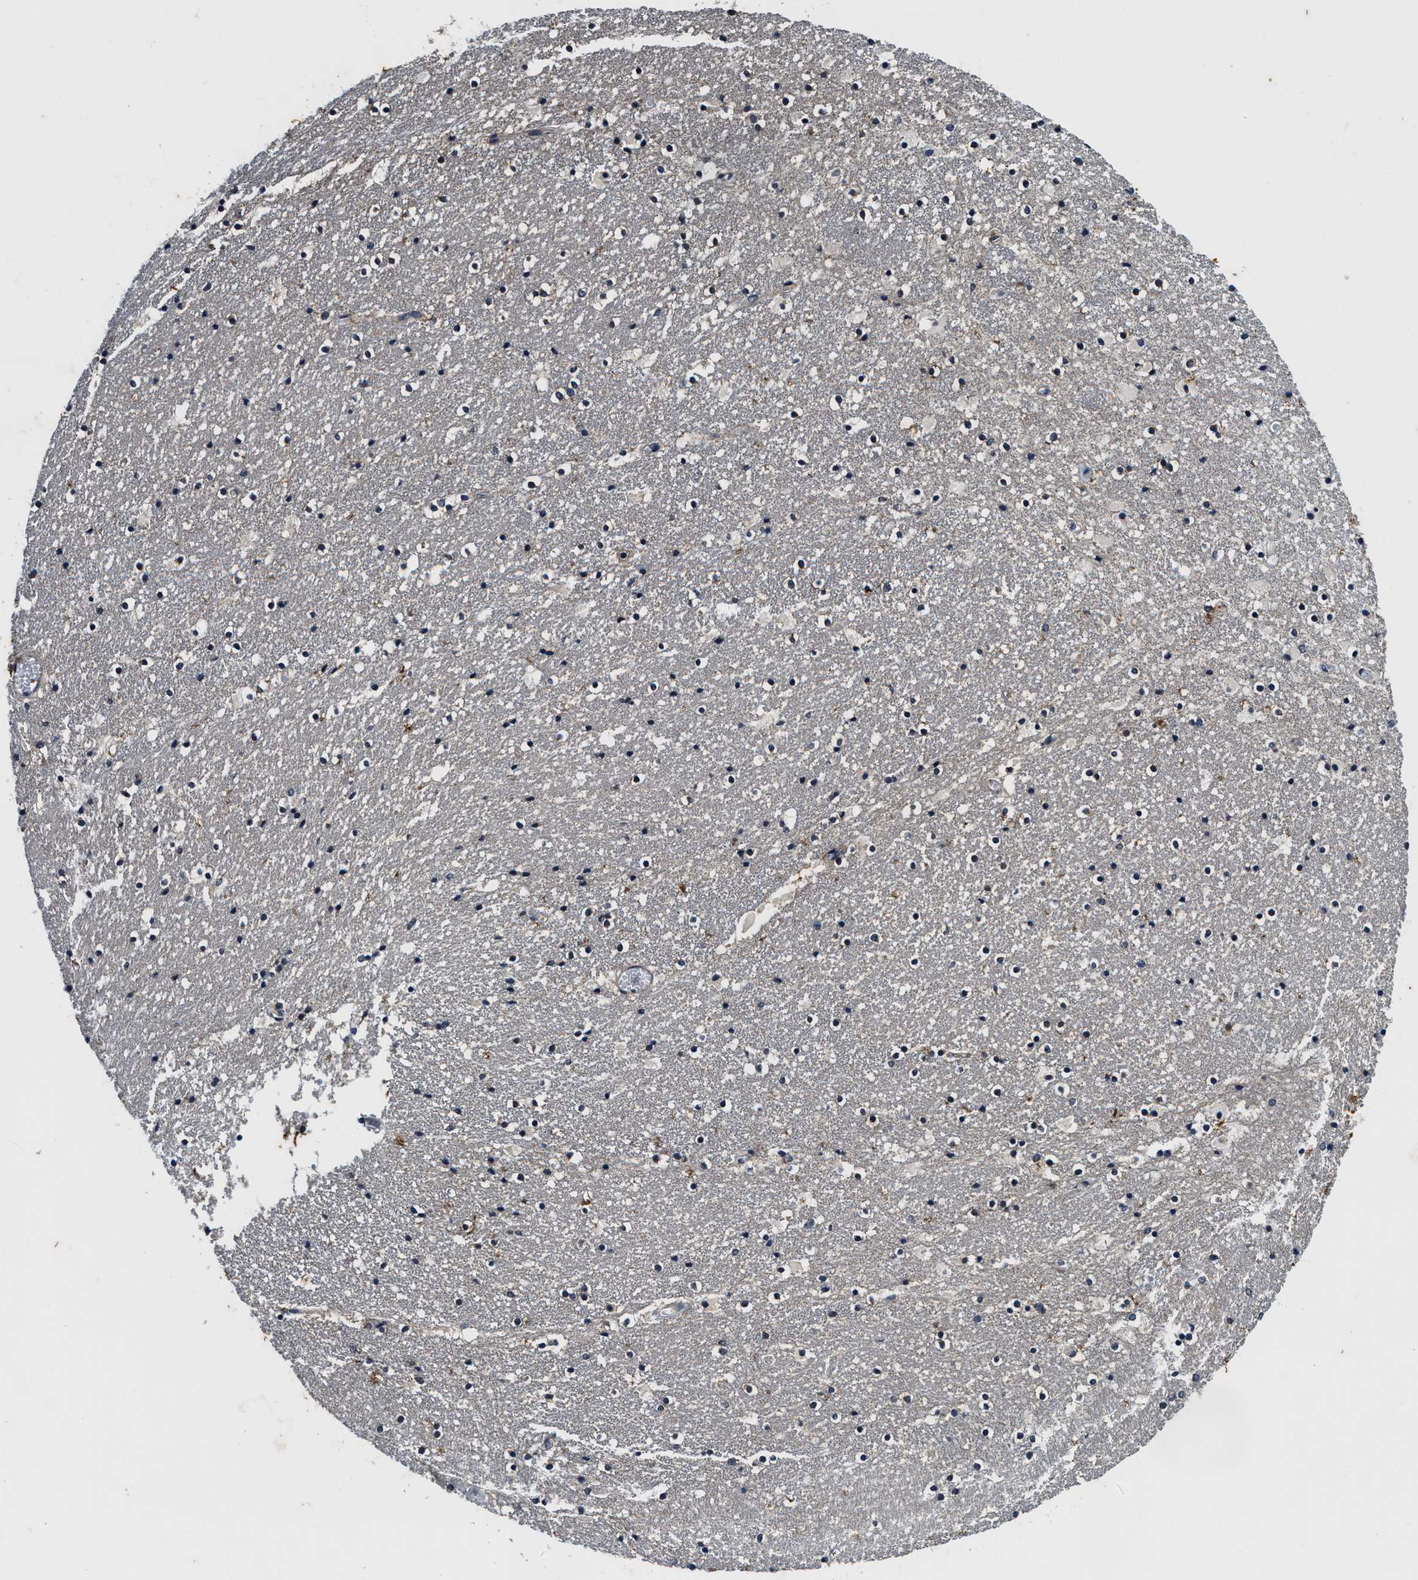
{"staining": {"intensity": "moderate", "quantity": "<25%", "location": "cytoplasmic/membranous"}, "tissue": "caudate", "cell_type": "Glial cells", "image_type": "normal", "snomed": [{"axis": "morphology", "description": "Normal tissue, NOS"}, {"axis": "topography", "description": "Lateral ventricle wall"}], "caption": "Unremarkable caudate exhibits moderate cytoplasmic/membranous positivity in about <25% of glial cells.", "gene": "PI4KB", "patient": {"sex": "male", "age": 45}}